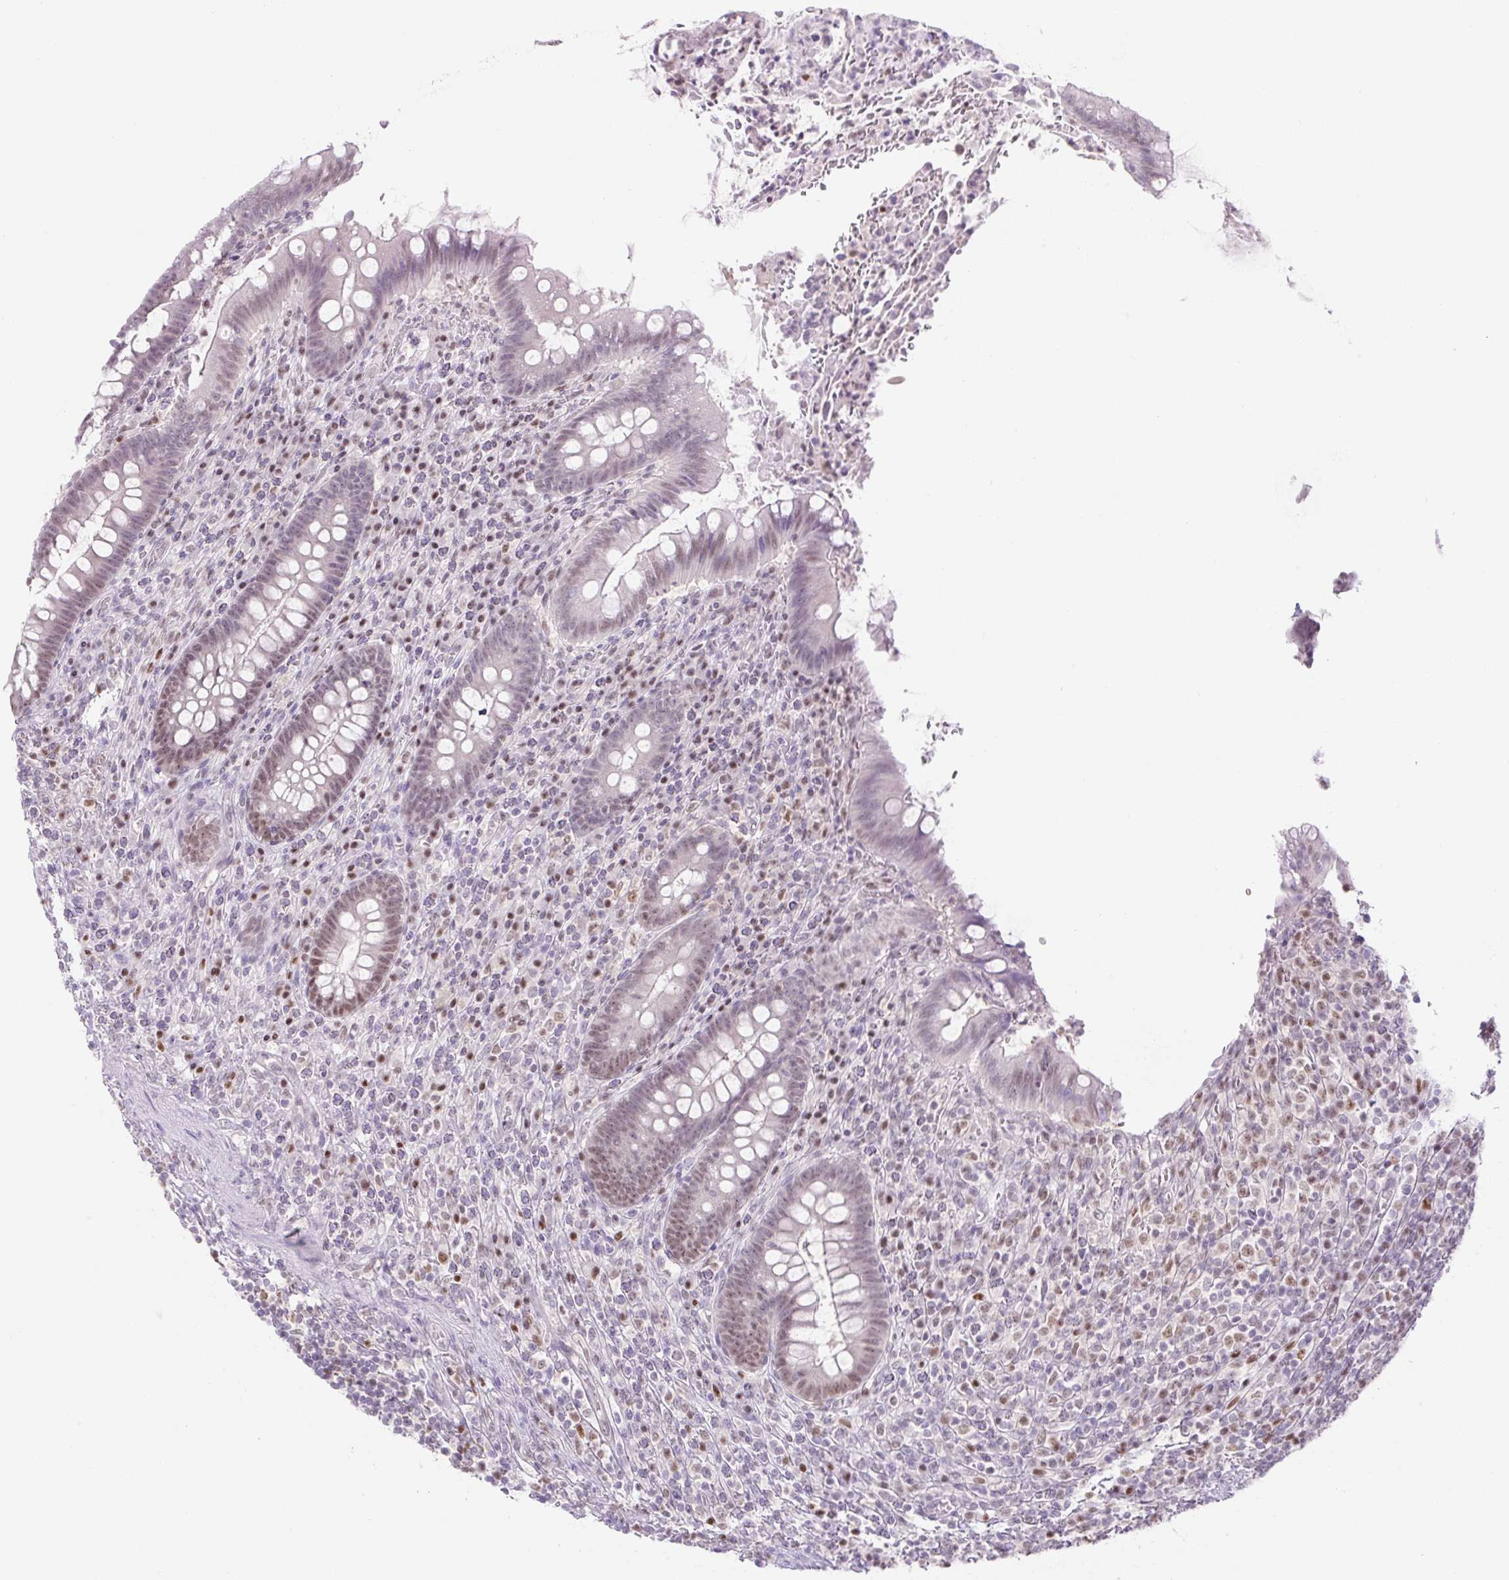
{"staining": {"intensity": "weak", "quantity": "25%-75%", "location": "nuclear"}, "tissue": "appendix", "cell_type": "Glandular cells", "image_type": "normal", "snomed": [{"axis": "morphology", "description": "Normal tissue, NOS"}, {"axis": "topography", "description": "Appendix"}], "caption": "Weak nuclear protein expression is identified in approximately 25%-75% of glandular cells in appendix. The staining was performed using DAB, with brown indicating positive protein expression. Nuclei are stained blue with hematoxylin.", "gene": "TLE3", "patient": {"sex": "female", "age": 43}}